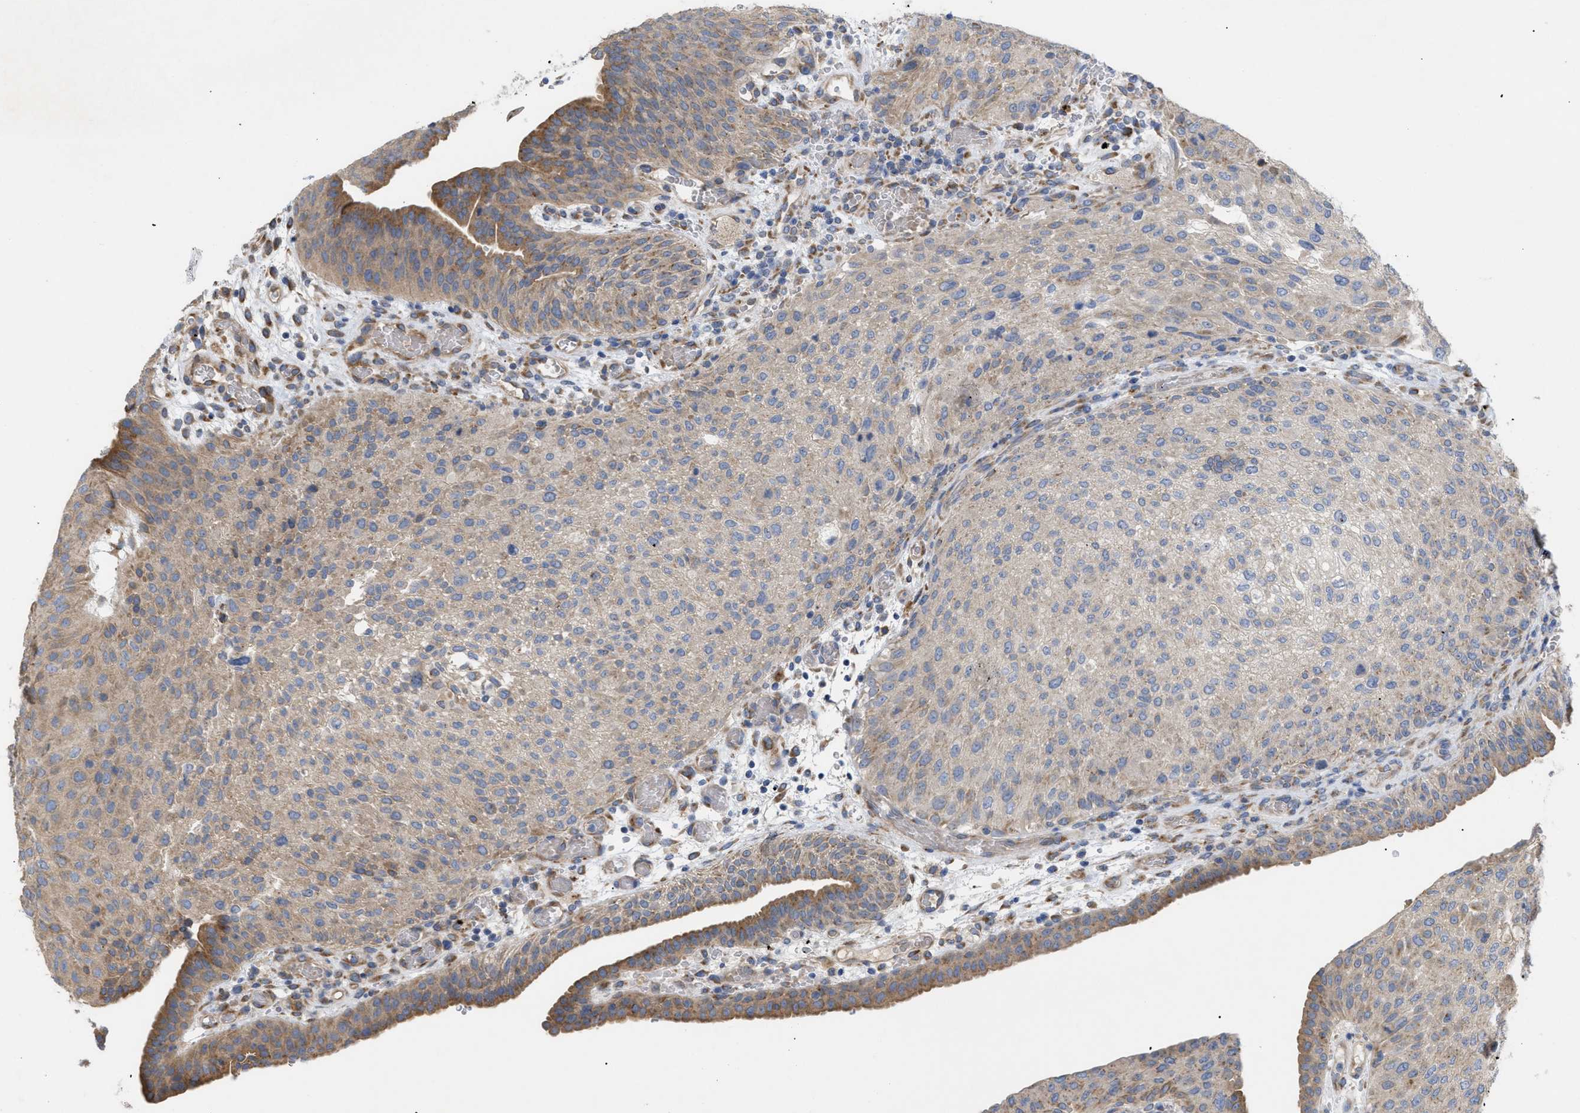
{"staining": {"intensity": "moderate", "quantity": "25%-75%", "location": "cytoplasmic/membranous"}, "tissue": "urothelial cancer", "cell_type": "Tumor cells", "image_type": "cancer", "snomed": [{"axis": "morphology", "description": "Urothelial carcinoma, Low grade"}, {"axis": "morphology", "description": "Urothelial carcinoma, High grade"}, {"axis": "topography", "description": "Urinary bladder"}], "caption": "This image exhibits immunohistochemistry staining of human urothelial cancer, with medium moderate cytoplasmic/membranous positivity in about 25%-75% of tumor cells.", "gene": "SLC50A1", "patient": {"sex": "male", "age": 35}}